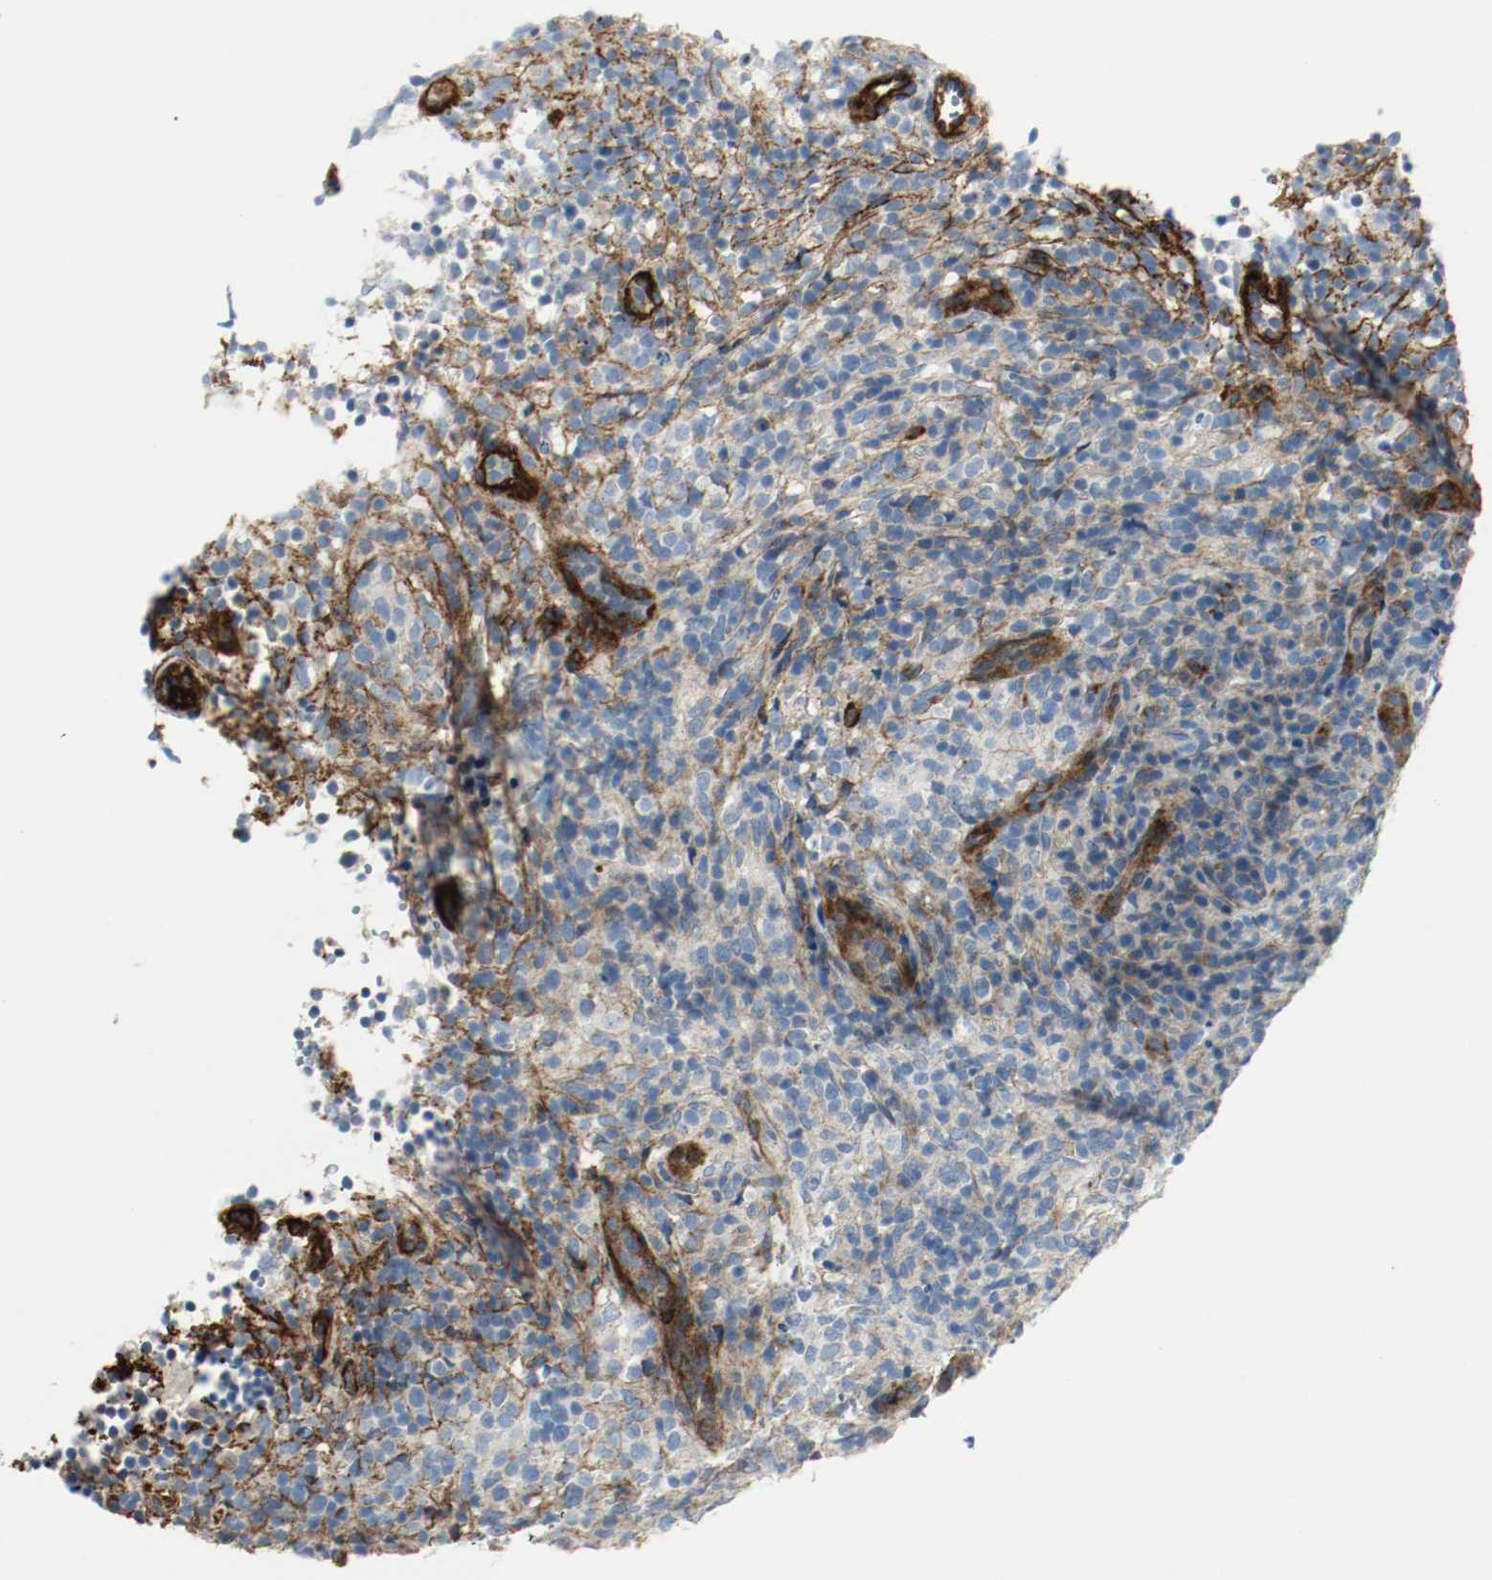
{"staining": {"intensity": "weak", "quantity": "<25%", "location": "cytoplasmic/membranous"}, "tissue": "lymphoma", "cell_type": "Tumor cells", "image_type": "cancer", "snomed": [{"axis": "morphology", "description": "Malignant lymphoma, non-Hodgkin's type, High grade"}, {"axis": "topography", "description": "Lymph node"}], "caption": "A photomicrograph of human high-grade malignant lymphoma, non-Hodgkin's type is negative for staining in tumor cells. The staining was performed using DAB to visualize the protein expression in brown, while the nuclei were stained in blue with hematoxylin (Magnification: 20x).", "gene": "LAMB1", "patient": {"sex": "female", "age": 76}}